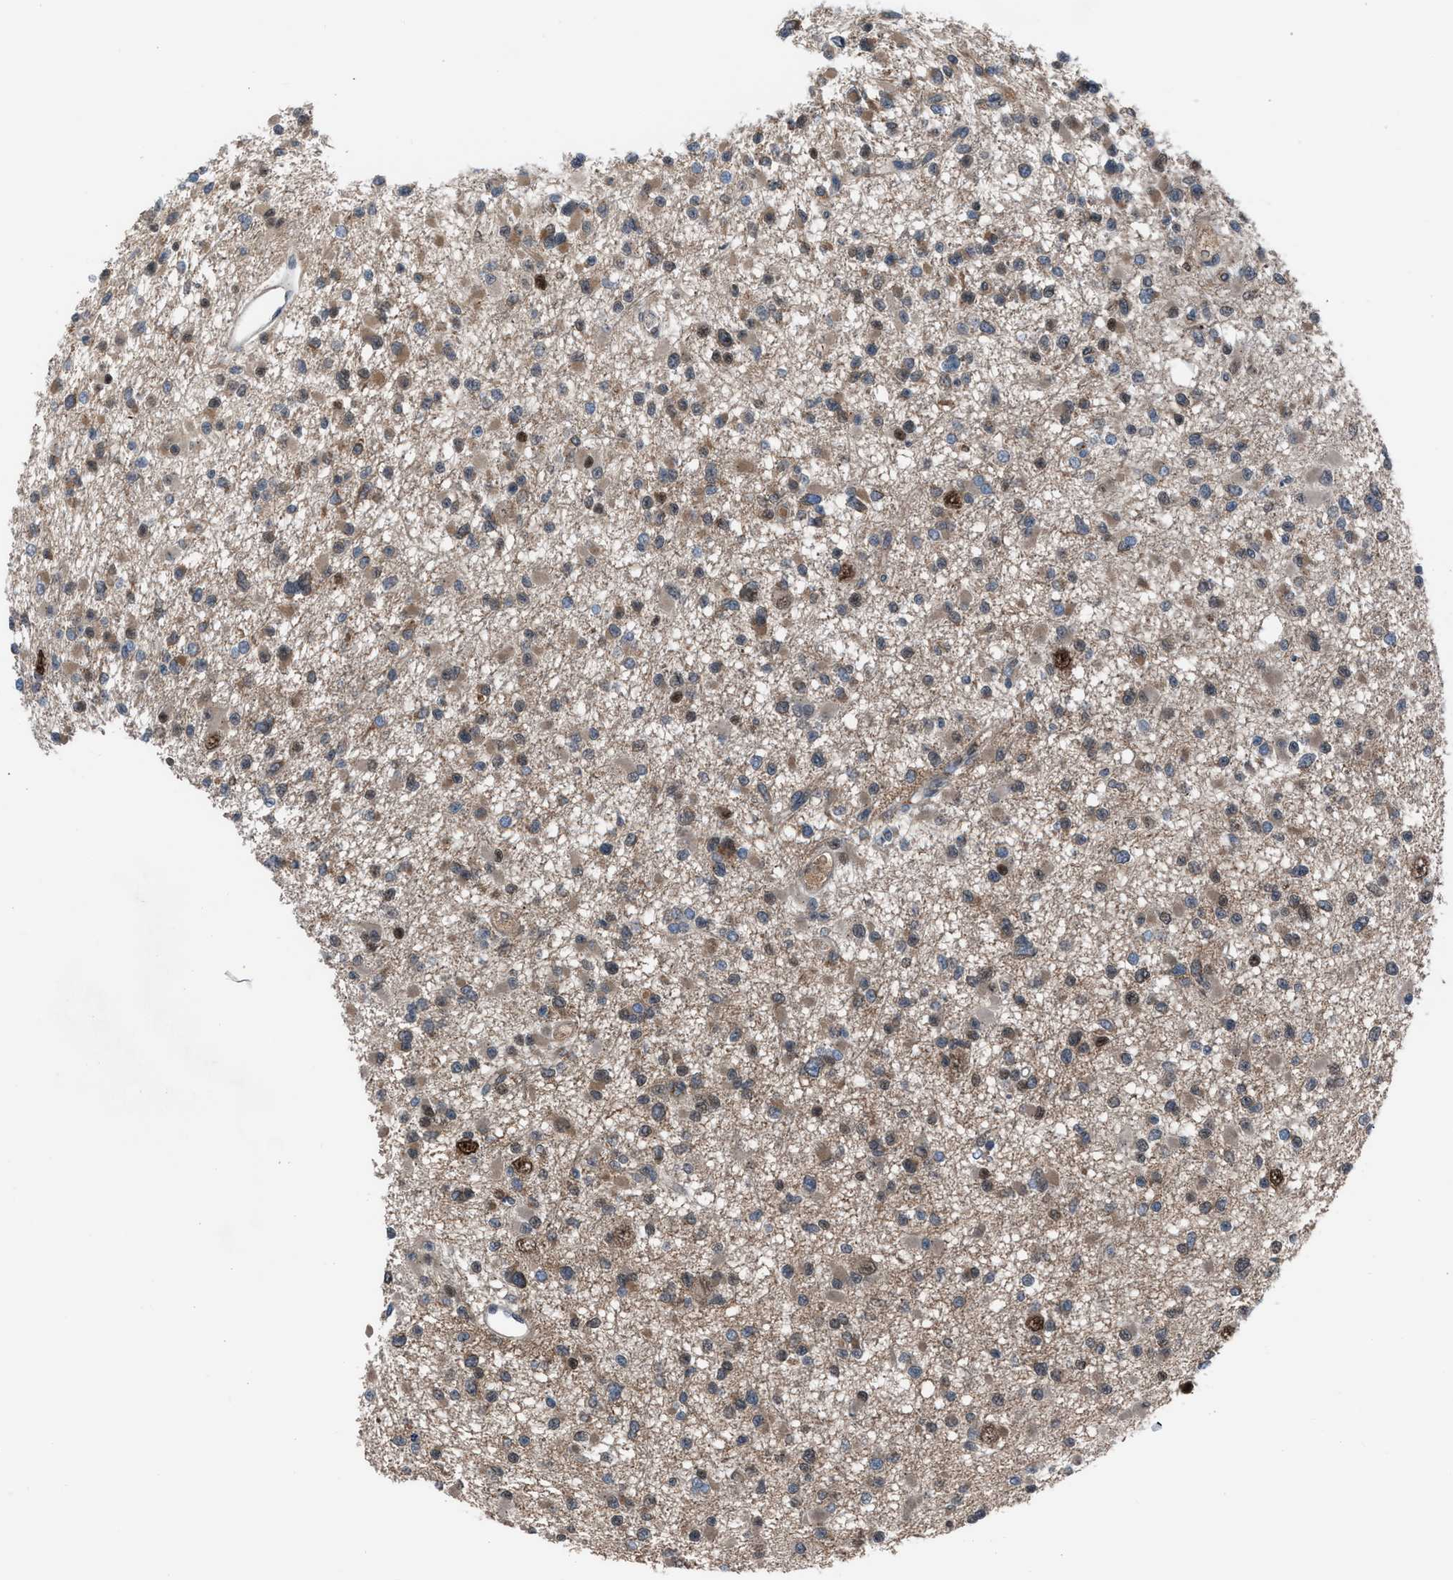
{"staining": {"intensity": "moderate", "quantity": "25%-75%", "location": "cytoplasmic/membranous,nuclear"}, "tissue": "glioma", "cell_type": "Tumor cells", "image_type": "cancer", "snomed": [{"axis": "morphology", "description": "Glioma, malignant, Low grade"}, {"axis": "topography", "description": "Brain"}], "caption": "Immunohistochemistry (IHC) histopathology image of neoplastic tissue: glioma stained using immunohistochemistry displays medium levels of moderate protein expression localized specifically in the cytoplasmic/membranous and nuclear of tumor cells, appearing as a cytoplasmic/membranous and nuclear brown color.", "gene": "CRTC1", "patient": {"sex": "female", "age": 22}}